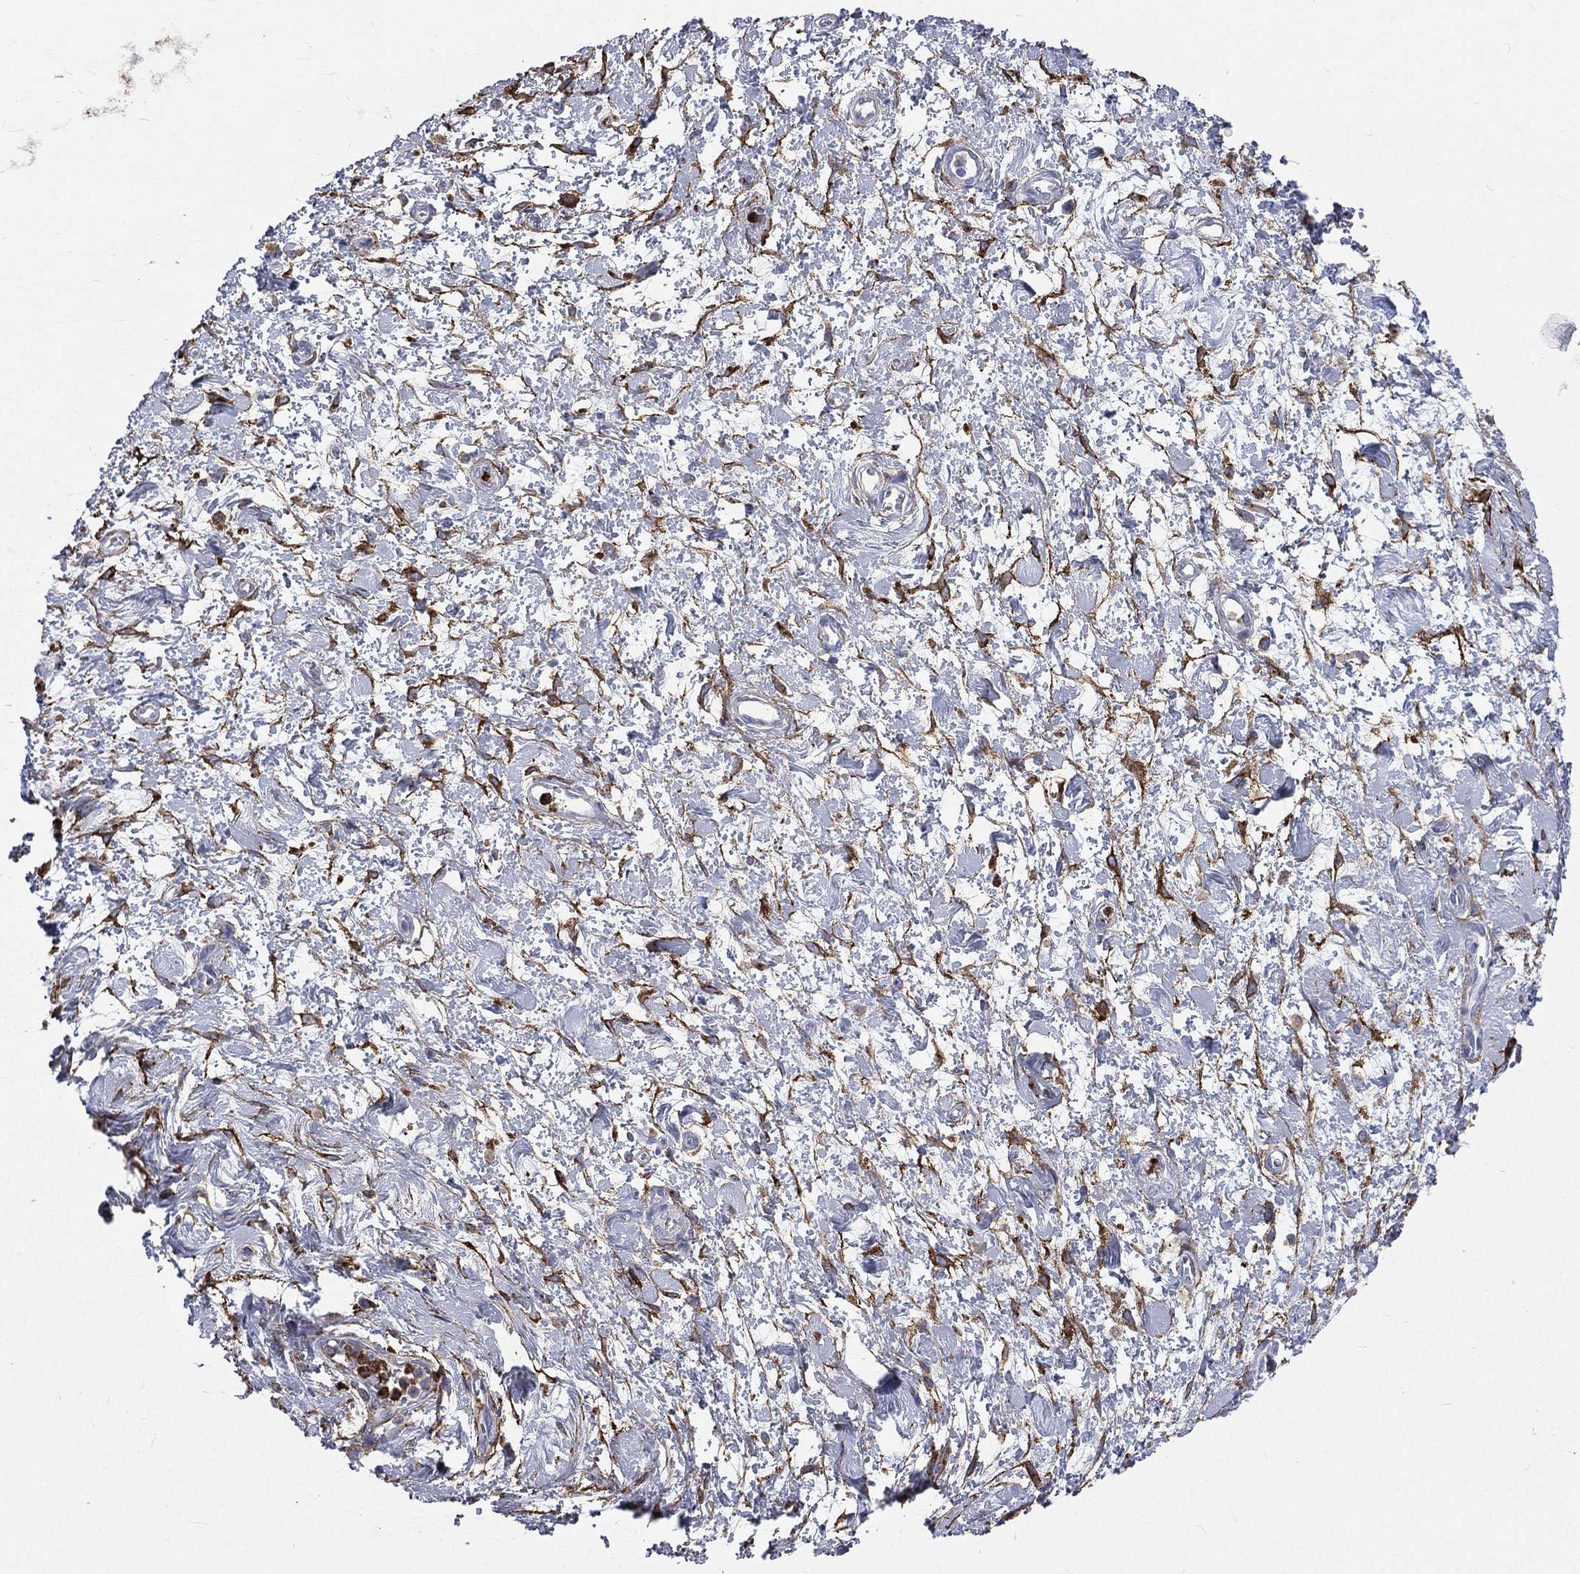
{"staining": {"intensity": "negative", "quantity": "none", "location": "none"}, "tissue": "stomach cancer", "cell_type": "Tumor cells", "image_type": "cancer", "snomed": [{"axis": "morphology", "description": "Normal tissue, NOS"}, {"axis": "morphology", "description": "Adenocarcinoma, NOS"}, {"axis": "topography", "description": "Stomach"}], "caption": "Tumor cells show no significant positivity in stomach adenocarcinoma.", "gene": "BASP1", "patient": {"sex": "female", "age": 64}}